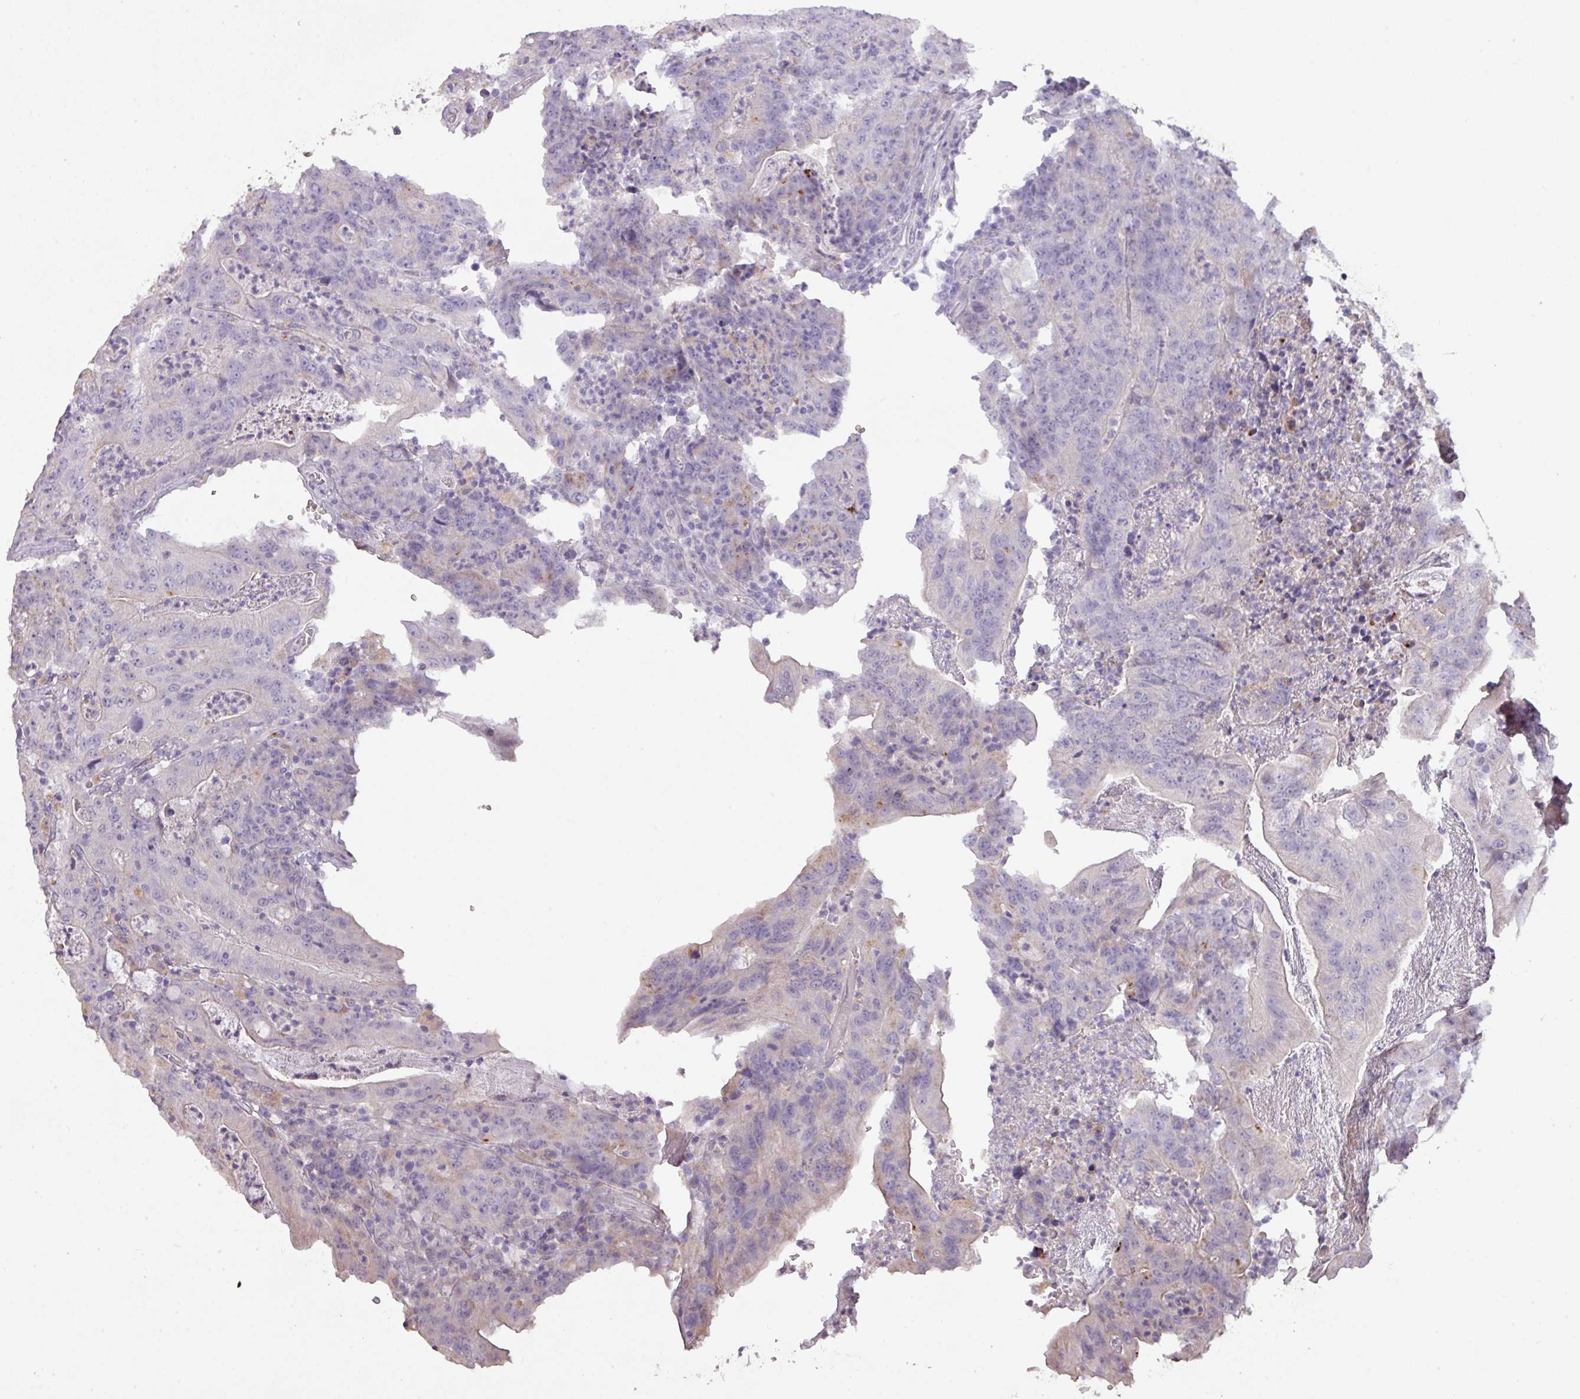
{"staining": {"intensity": "weak", "quantity": "<25%", "location": "cytoplasmic/membranous"}, "tissue": "colorectal cancer", "cell_type": "Tumor cells", "image_type": "cancer", "snomed": [{"axis": "morphology", "description": "Adenocarcinoma, NOS"}, {"axis": "topography", "description": "Colon"}], "caption": "The micrograph exhibits no staining of tumor cells in colorectal cancer (adenocarcinoma). (Stains: DAB immunohistochemistry (IHC) with hematoxylin counter stain, Microscopy: brightfield microscopy at high magnification).", "gene": "PRADC1", "patient": {"sex": "male", "age": 83}}